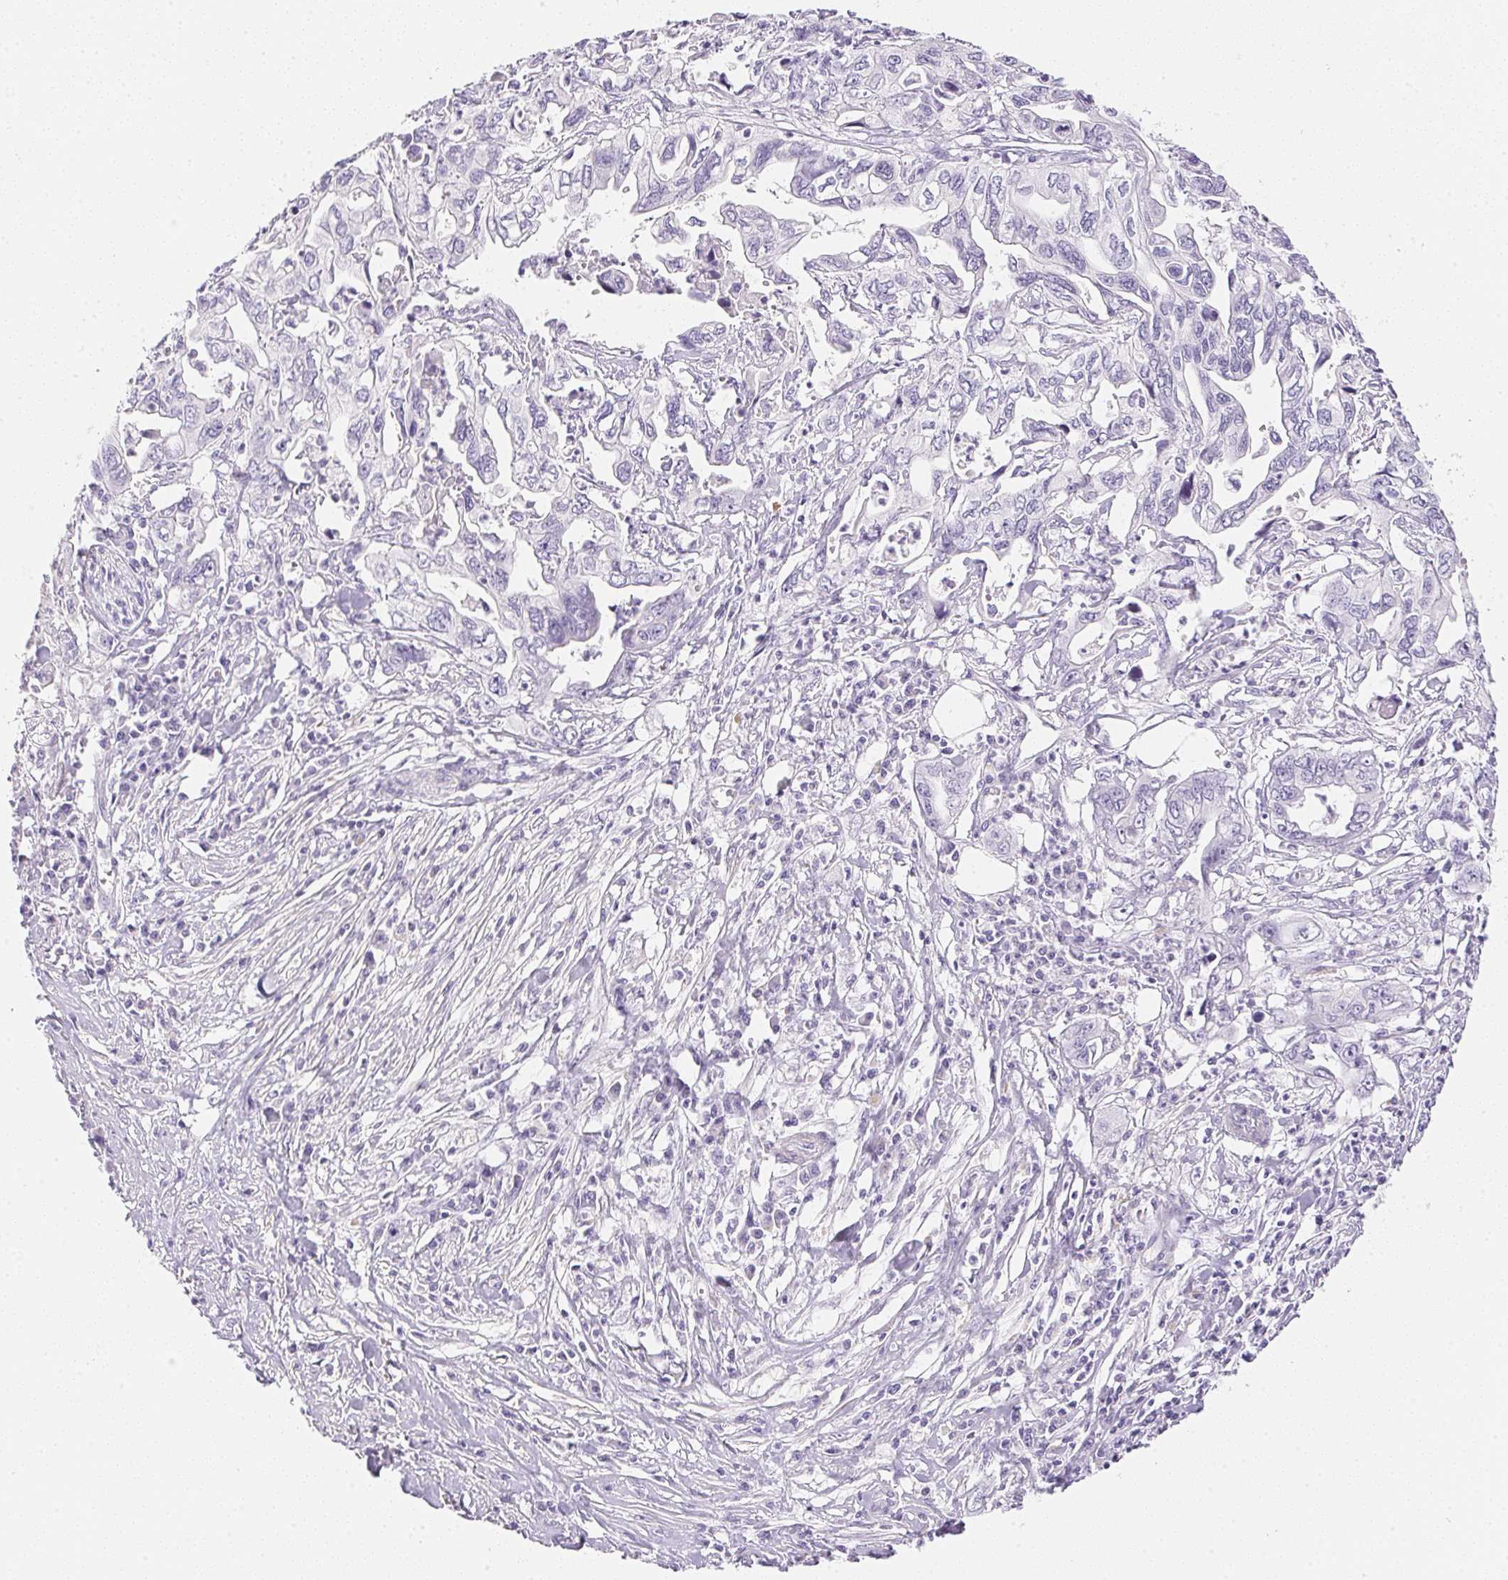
{"staining": {"intensity": "negative", "quantity": "none", "location": "none"}, "tissue": "pancreatic cancer", "cell_type": "Tumor cells", "image_type": "cancer", "snomed": [{"axis": "morphology", "description": "Adenocarcinoma, NOS"}, {"axis": "topography", "description": "Pancreas"}], "caption": "The image shows no significant positivity in tumor cells of pancreatic cancer (adenocarcinoma).", "gene": "KCNE2", "patient": {"sex": "male", "age": 68}}